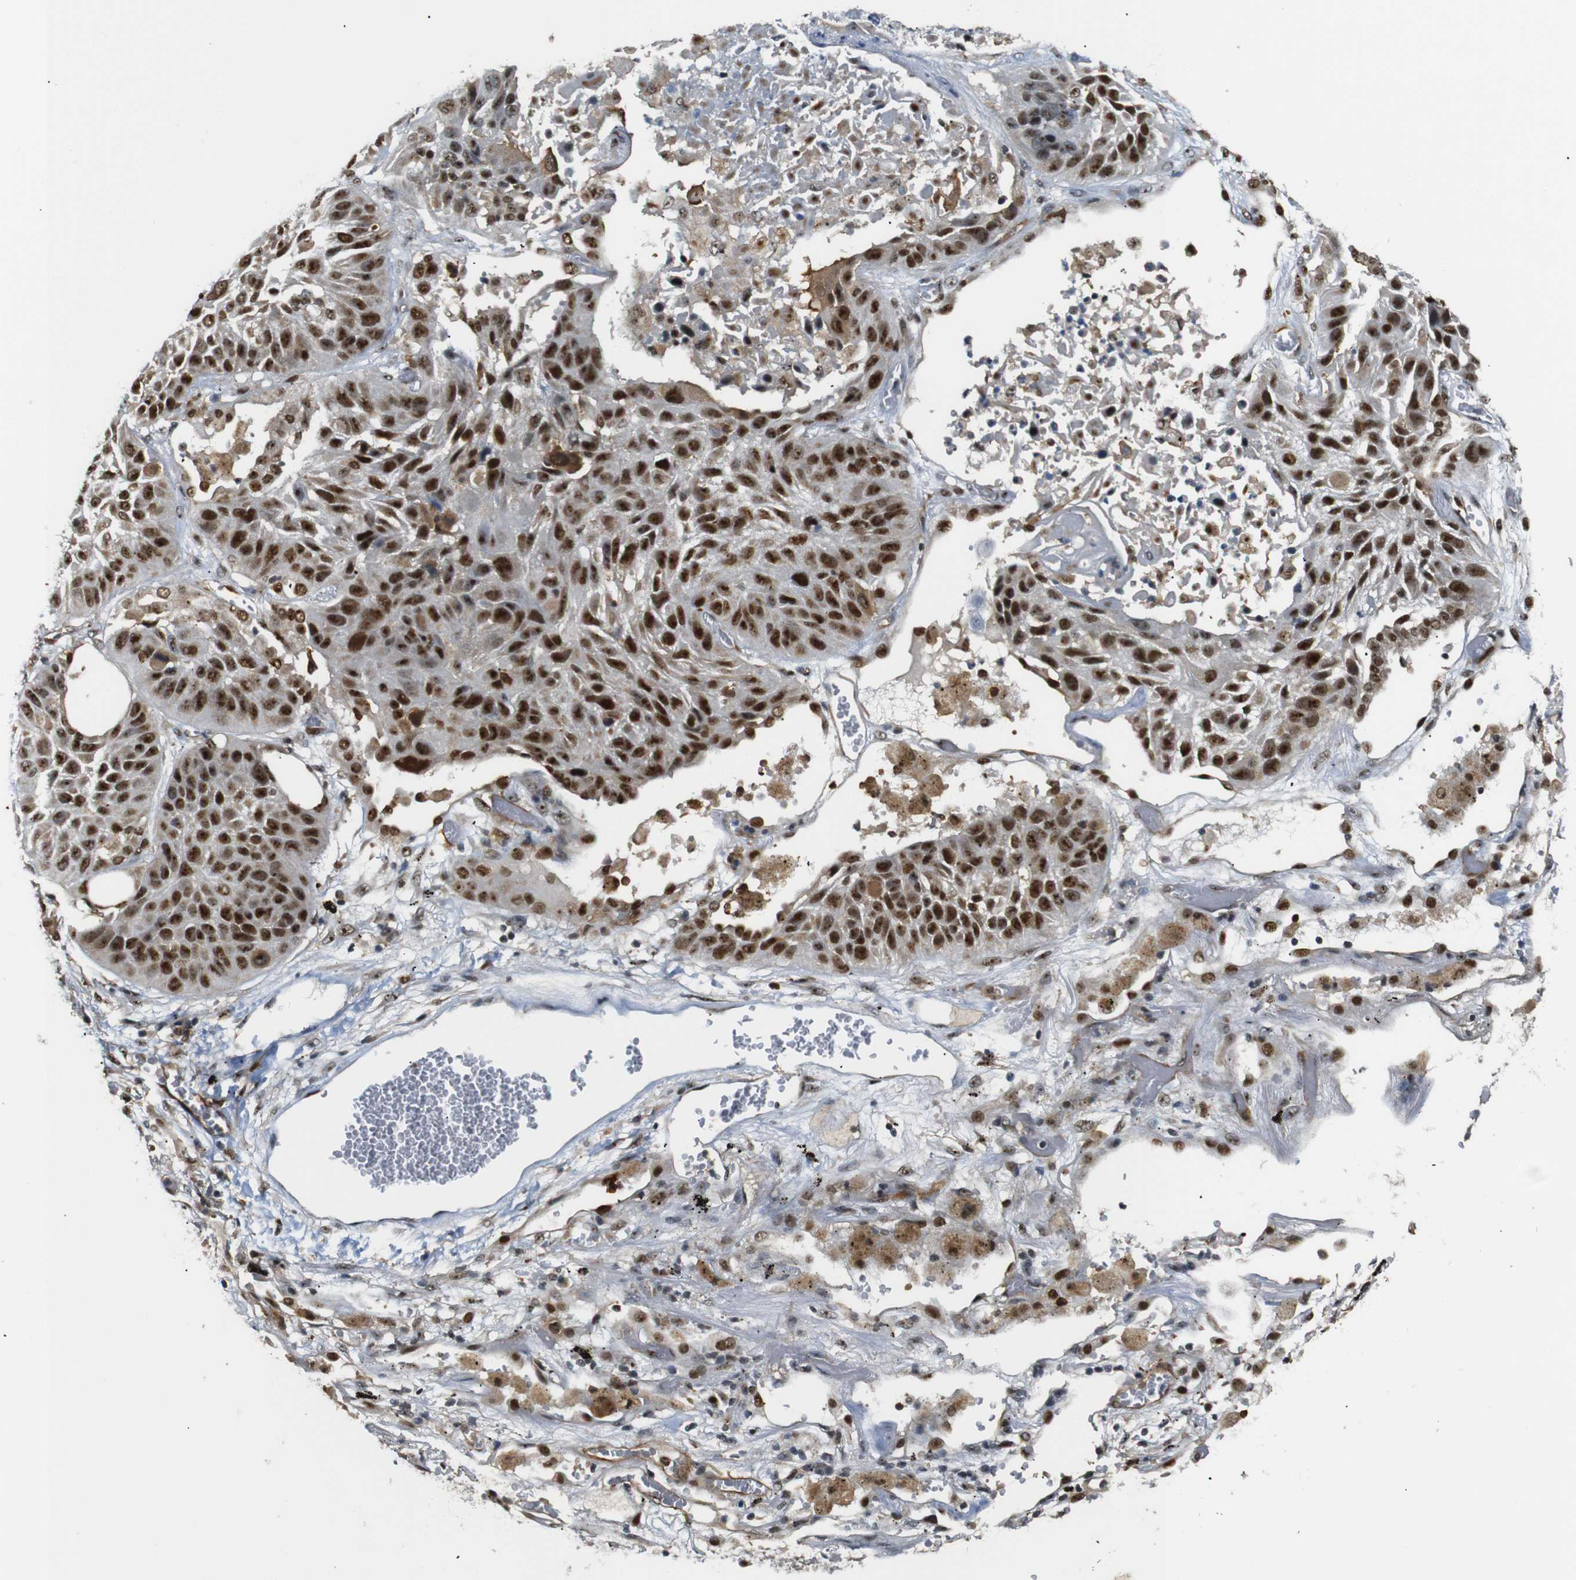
{"staining": {"intensity": "strong", "quantity": ">75%", "location": "cytoplasmic/membranous,nuclear"}, "tissue": "lung cancer", "cell_type": "Tumor cells", "image_type": "cancer", "snomed": [{"axis": "morphology", "description": "Squamous cell carcinoma, NOS"}, {"axis": "topography", "description": "Lung"}], "caption": "Squamous cell carcinoma (lung) was stained to show a protein in brown. There is high levels of strong cytoplasmic/membranous and nuclear expression in about >75% of tumor cells. Nuclei are stained in blue.", "gene": "PARN", "patient": {"sex": "male", "age": 57}}